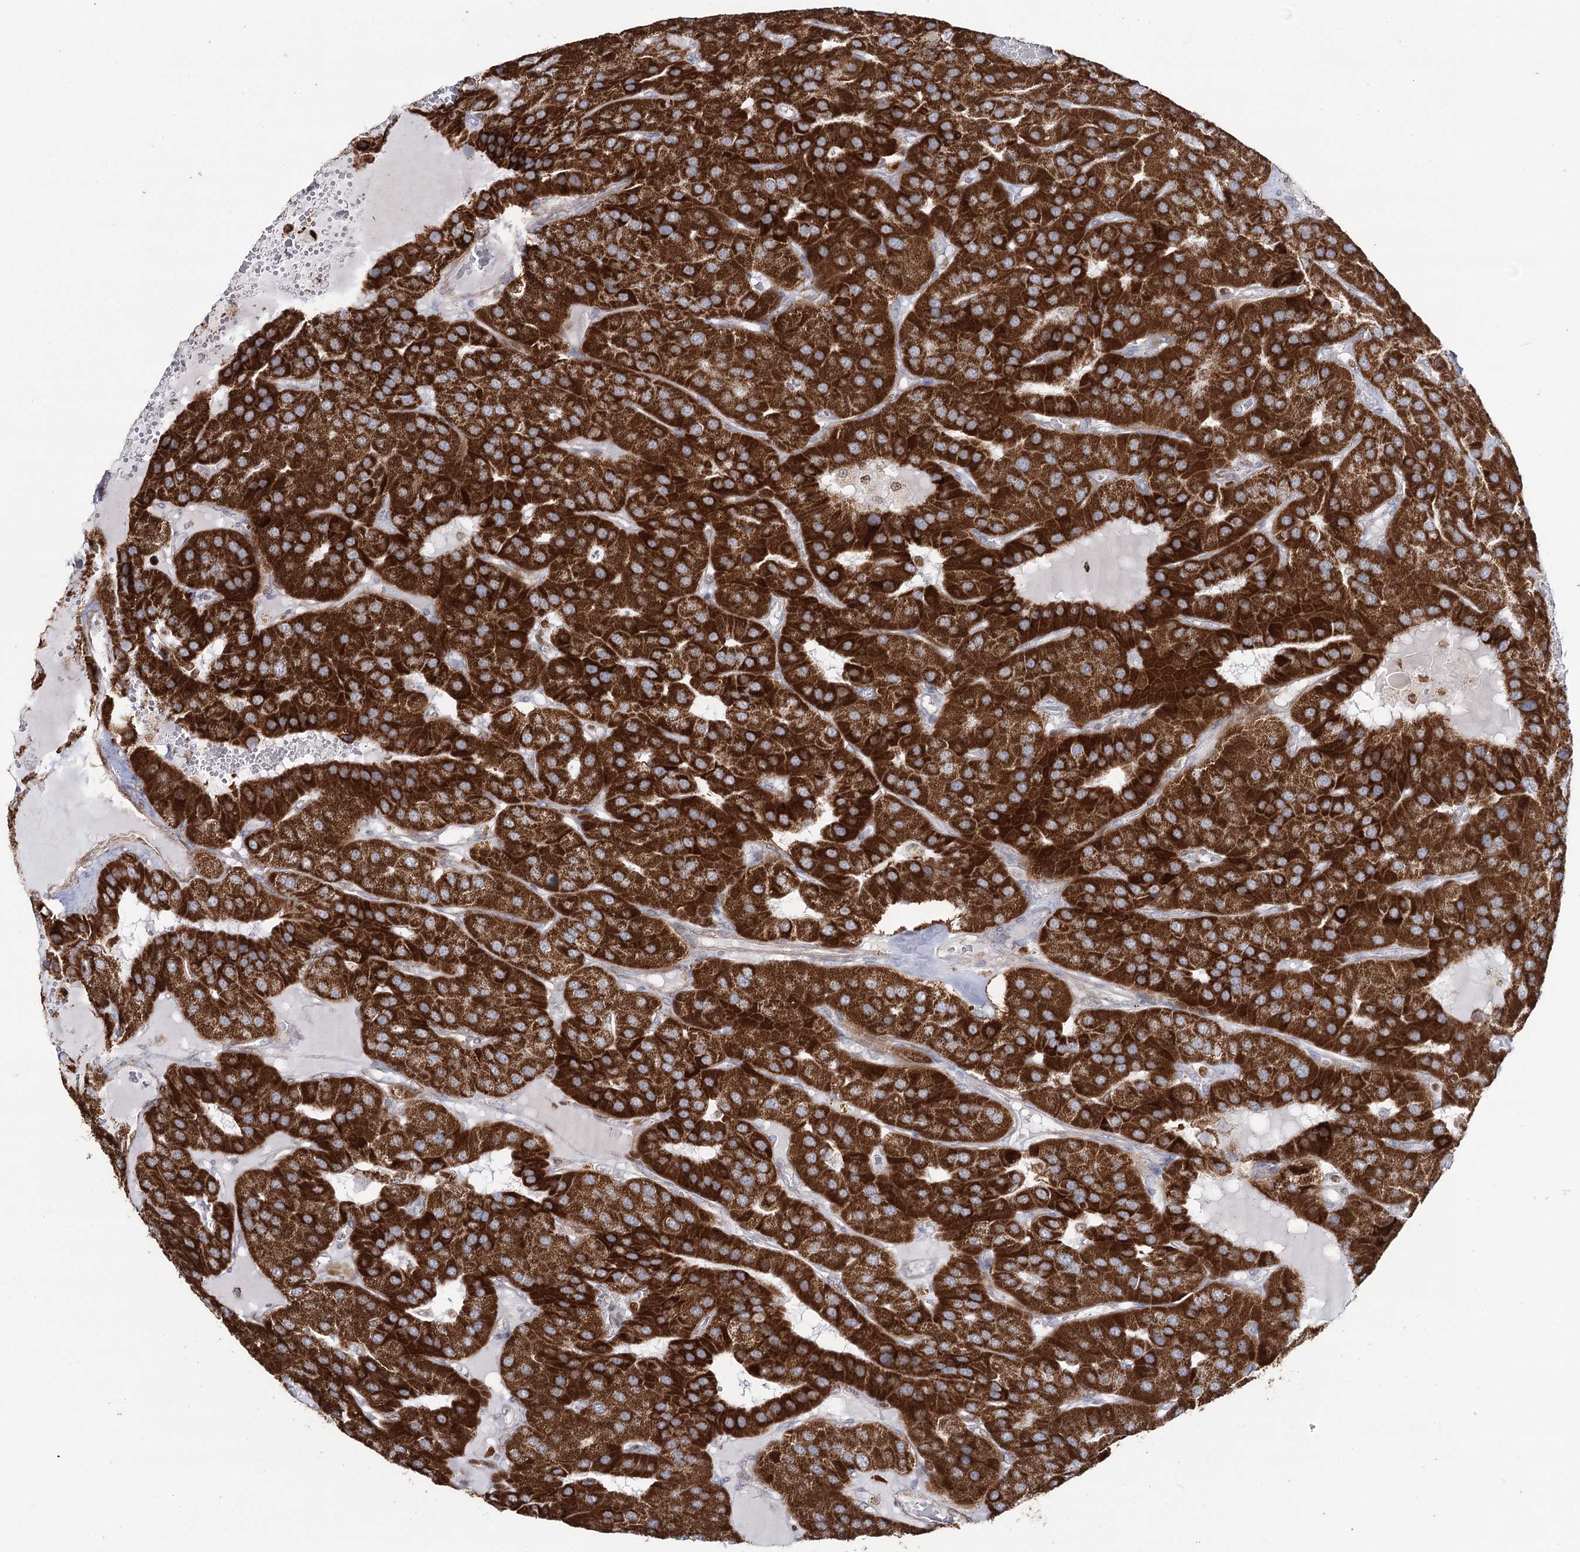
{"staining": {"intensity": "strong", "quantity": ">75%", "location": "cytoplasmic/membranous"}, "tissue": "parathyroid gland", "cell_type": "Glandular cells", "image_type": "normal", "snomed": [{"axis": "morphology", "description": "Normal tissue, NOS"}, {"axis": "morphology", "description": "Adenoma, NOS"}, {"axis": "topography", "description": "Parathyroid gland"}], "caption": "A high amount of strong cytoplasmic/membranous positivity is identified in about >75% of glandular cells in normal parathyroid gland.", "gene": "PDHX", "patient": {"sex": "female", "age": 86}}